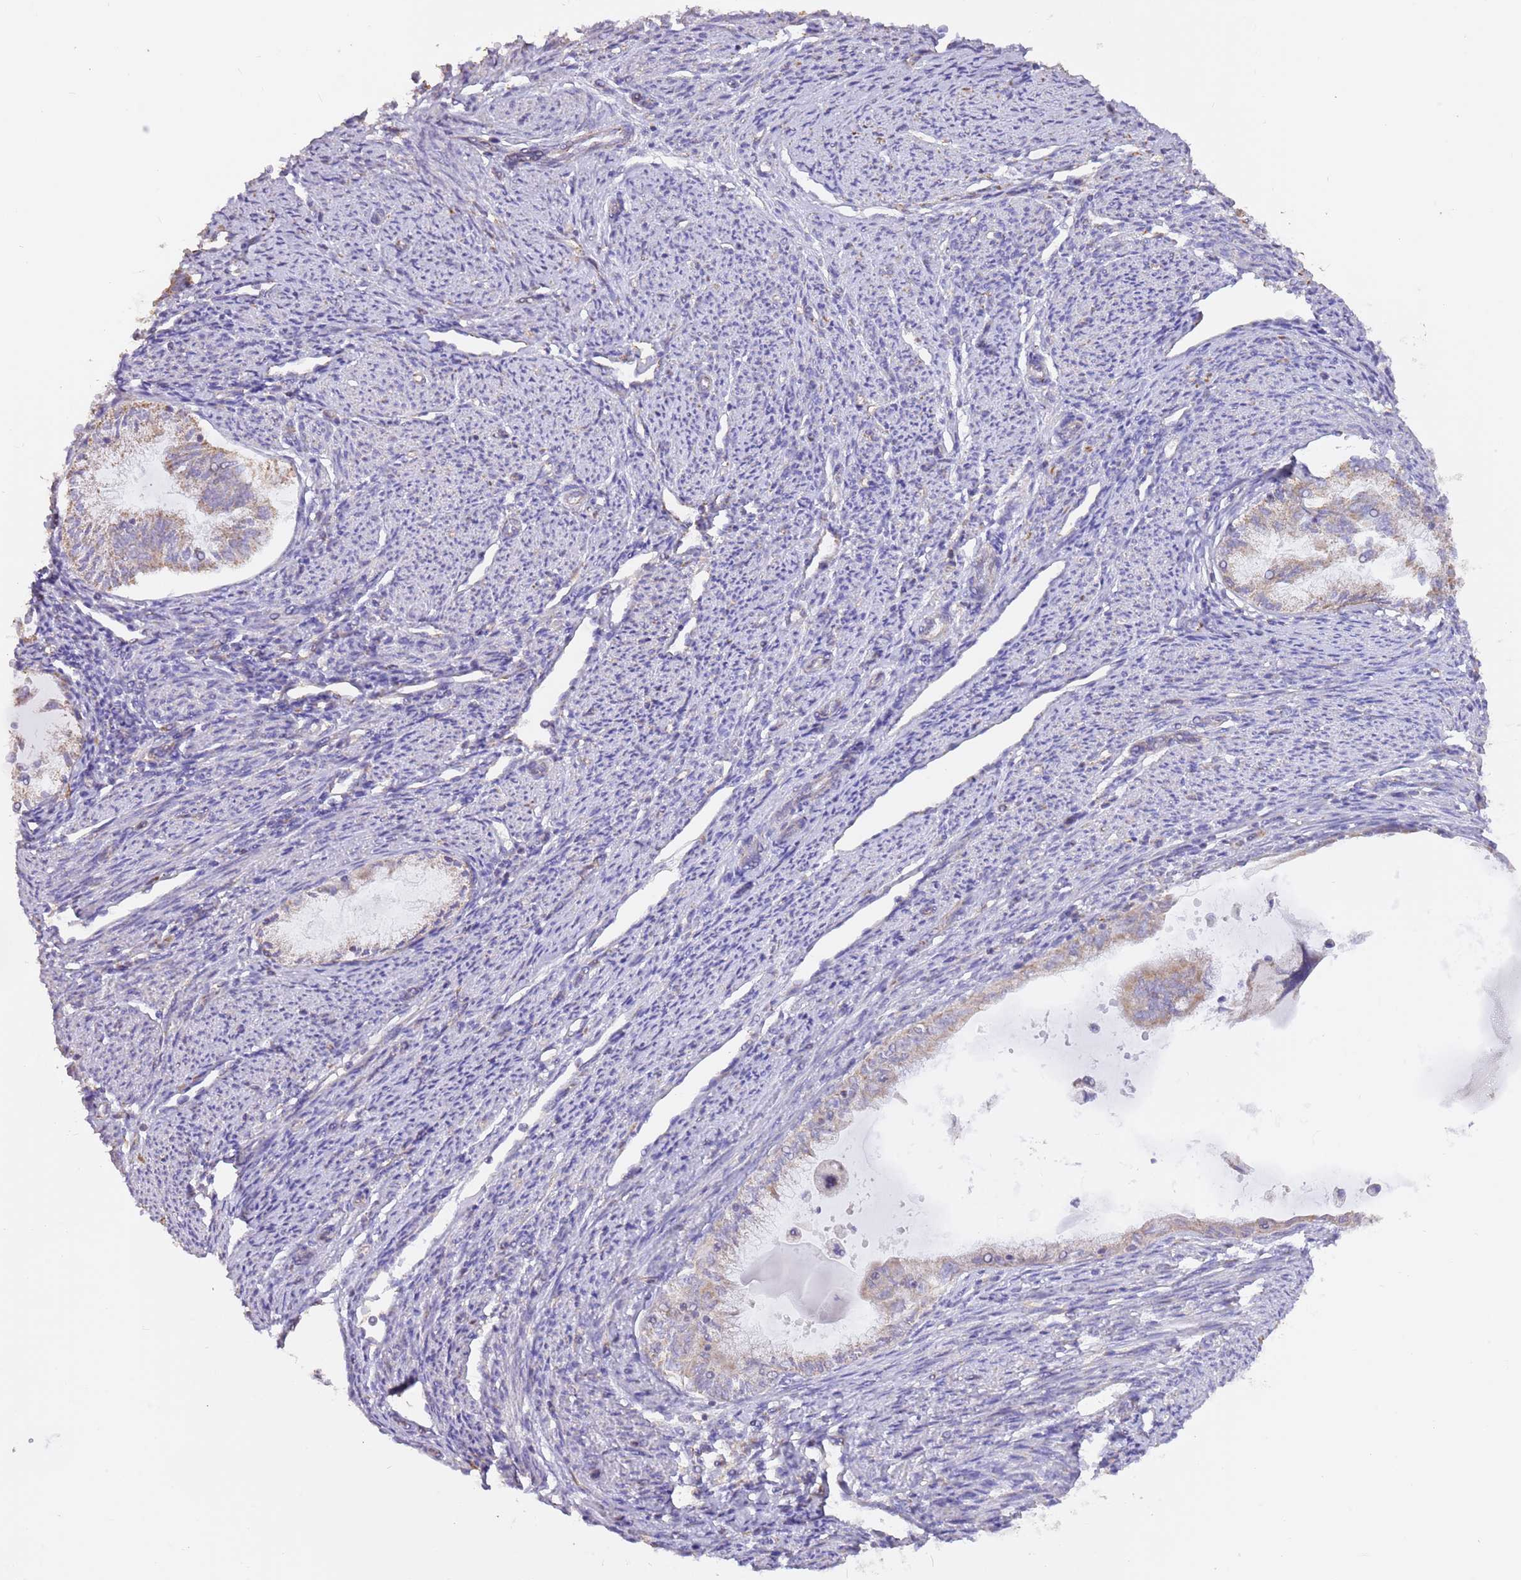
{"staining": {"intensity": "weak", "quantity": "25%-75%", "location": "cytoplasmic/membranous"}, "tissue": "endometrial cancer", "cell_type": "Tumor cells", "image_type": "cancer", "snomed": [{"axis": "morphology", "description": "Adenocarcinoma, NOS"}, {"axis": "topography", "description": "Endometrium"}], "caption": "Endometrial cancer stained with DAB IHC demonstrates low levels of weak cytoplasmic/membranous staining in approximately 25%-75% of tumor cells. (Stains: DAB in brown, nuclei in blue, Microscopy: brightfield microscopy at high magnification).", "gene": "DOCK9", "patient": {"sex": "female", "age": 79}}